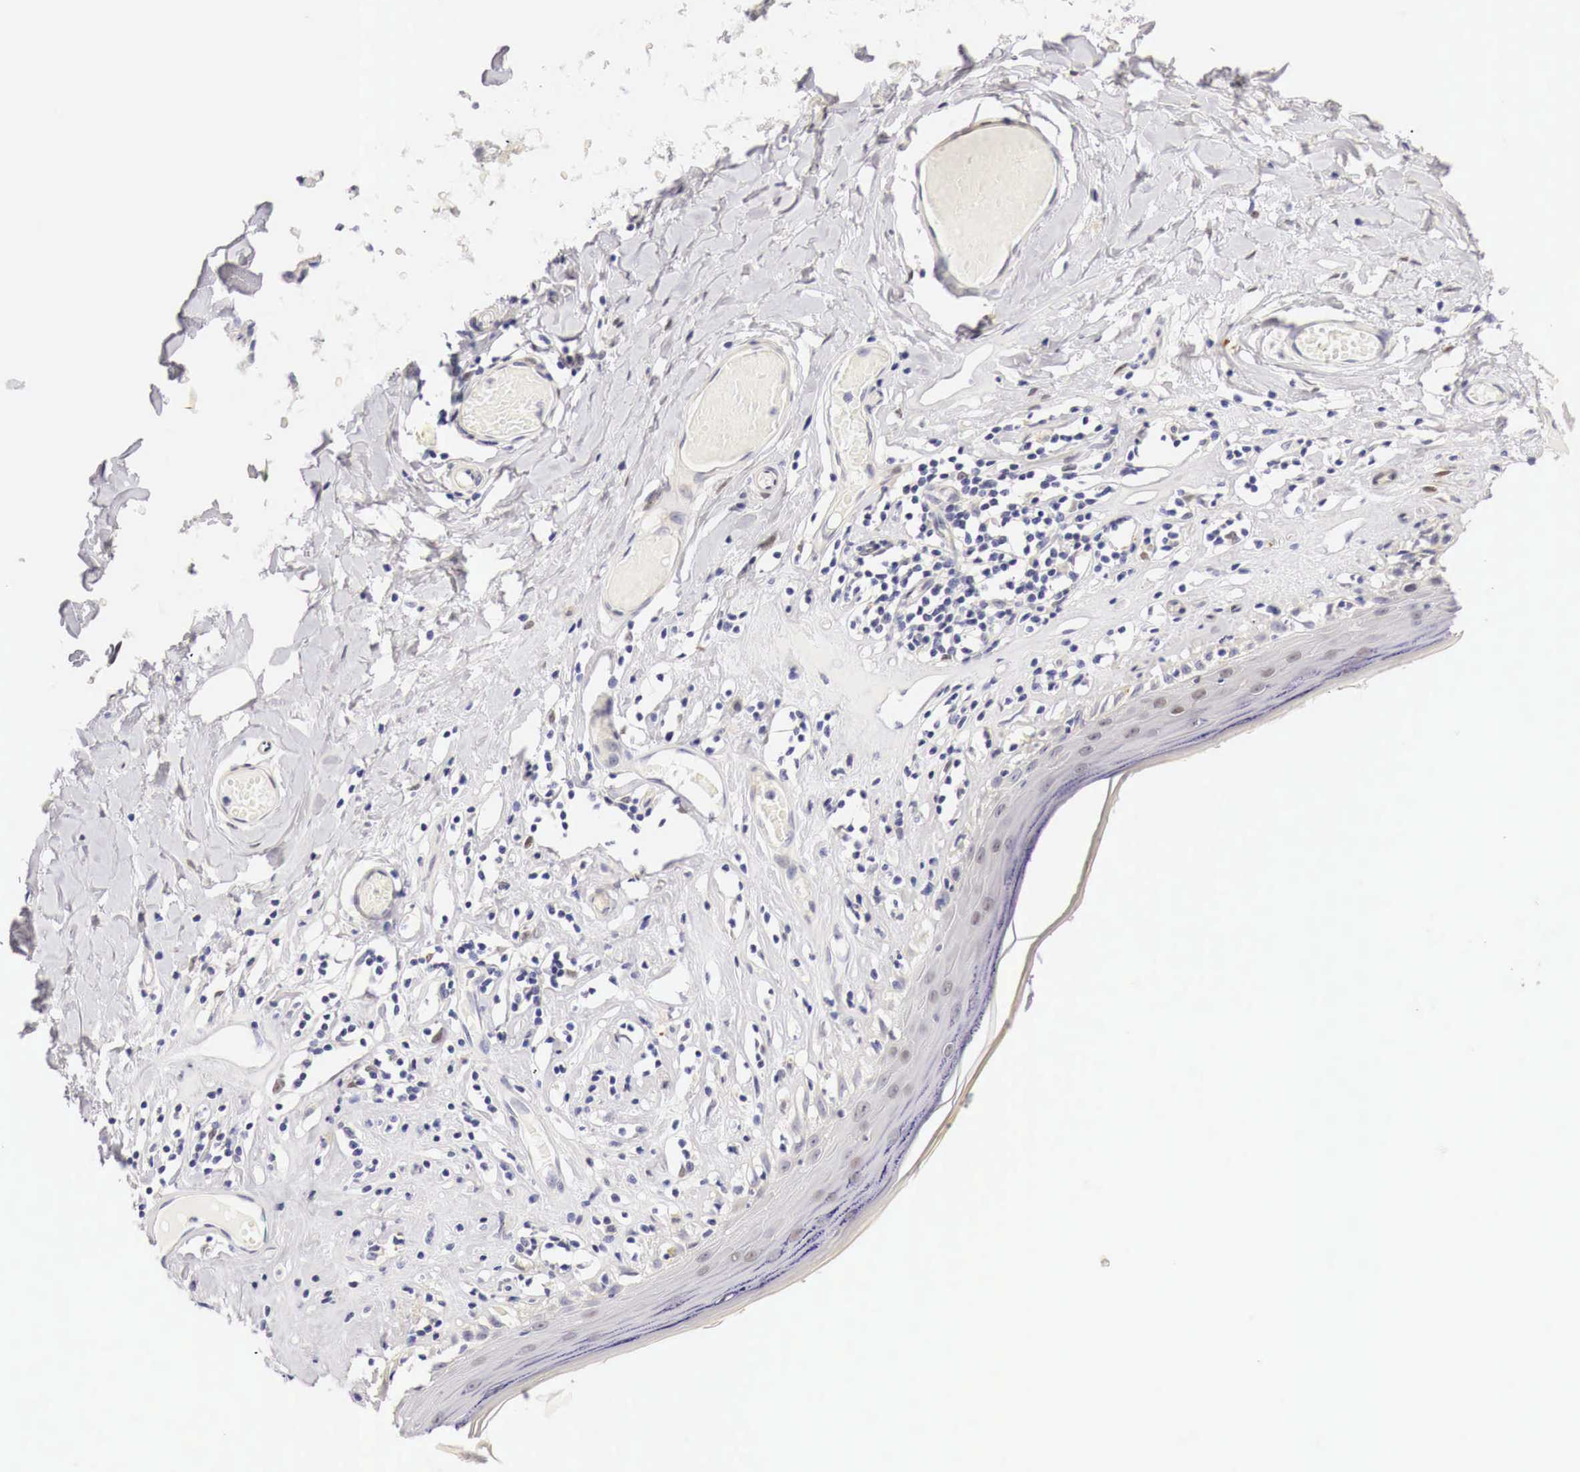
{"staining": {"intensity": "weak", "quantity": "<25%", "location": "cytoplasmic/membranous"}, "tissue": "skin", "cell_type": "Epidermal cells", "image_type": "normal", "snomed": [{"axis": "morphology", "description": "Normal tissue, NOS"}, {"axis": "topography", "description": "Vascular tissue"}, {"axis": "topography", "description": "Vulva"}, {"axis": "topography", "description": "Peripheral nerve tissue"}], "caption": "DAB (3,3'-diaminobenzidine) immunohistochemical staining of unremarkable human skin demonstrates no significant positivity in epidermal cells. Brightfield microscopy of immunohistochemistry stained with DAB (3,3'-diaminobenzidine) (brown) and hematoxylin (blue), captured at high magnification.", "gene": "CASP3", "patient": {"sex": "female", "age": 86}}